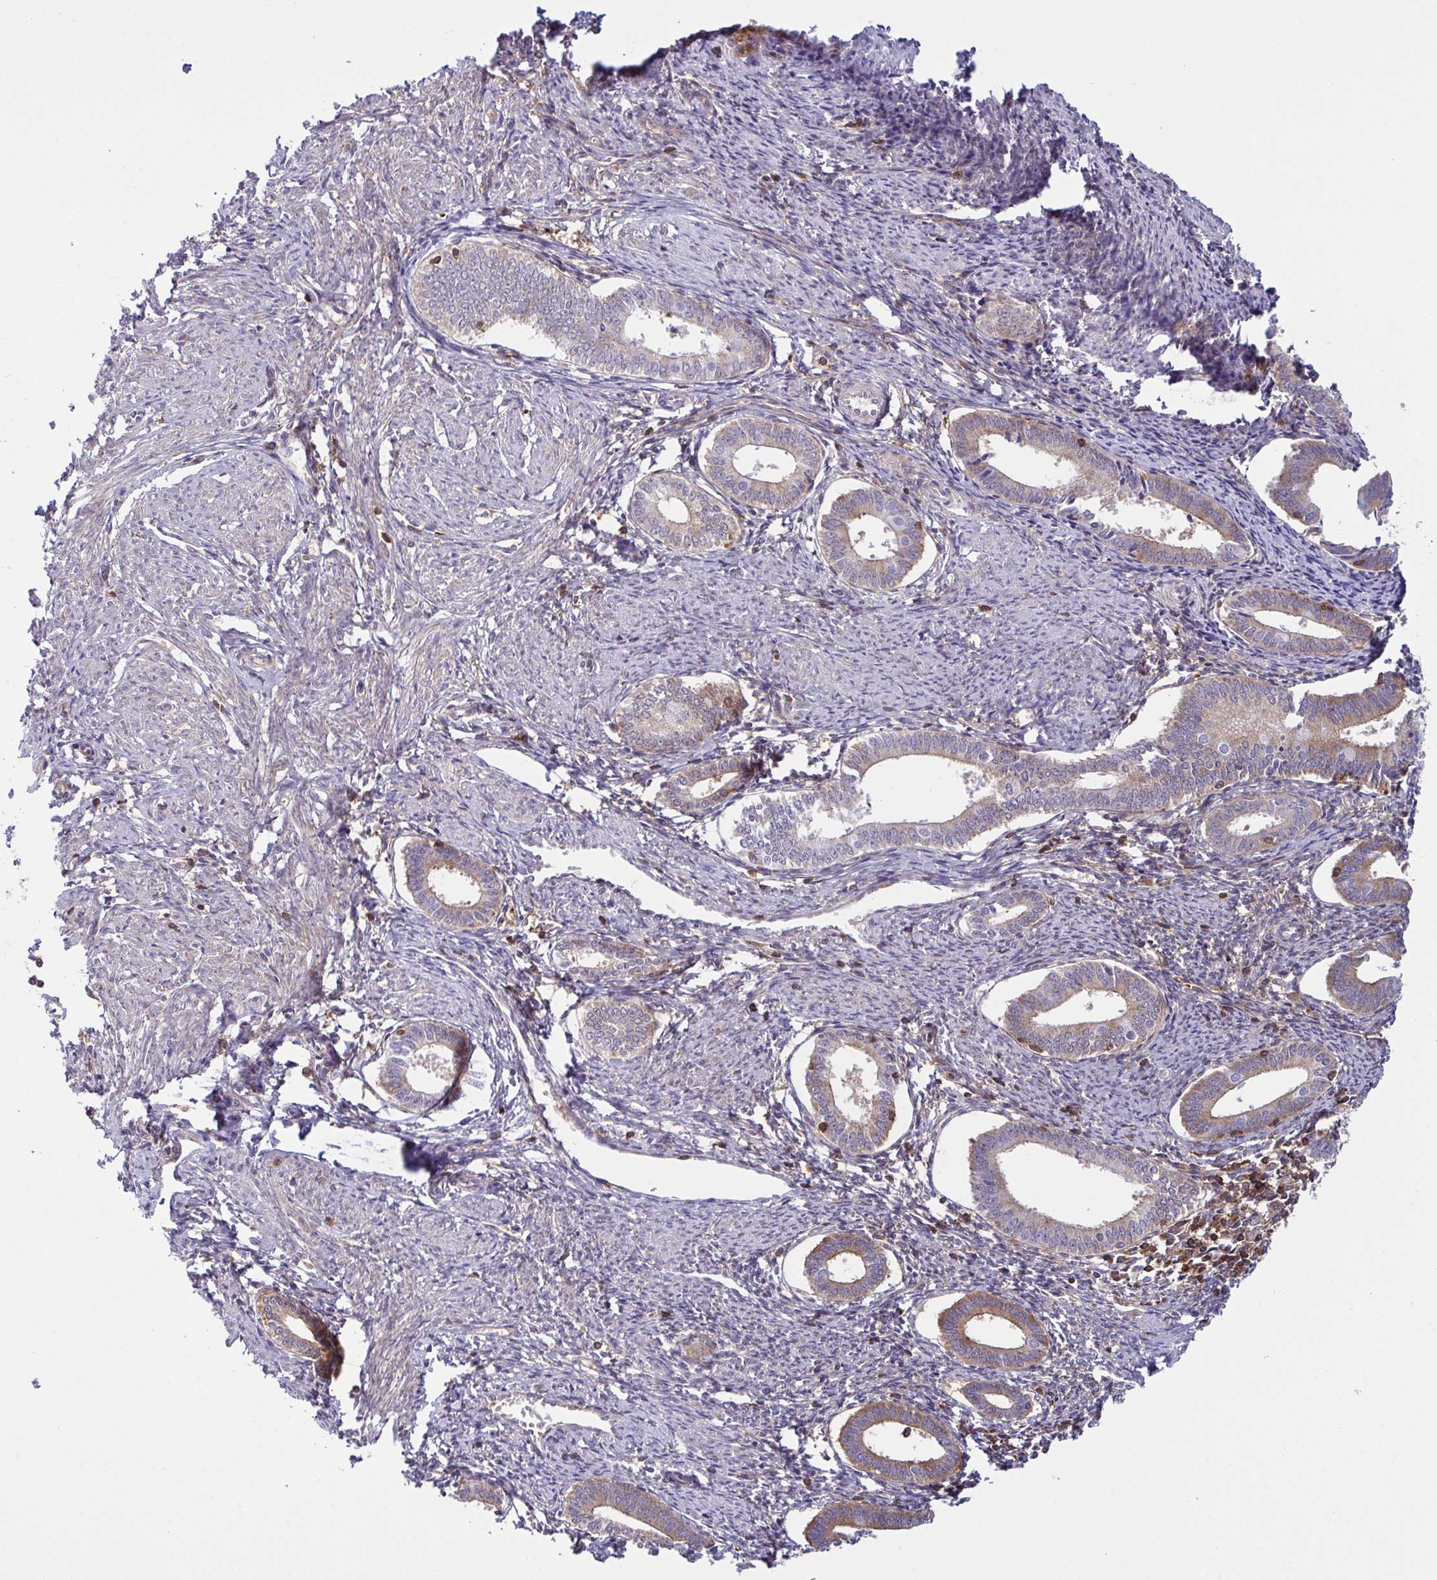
{"staining": {"intensity": "moderate", "quantity": "25%-75%", "location": "cytoplasmic/membranous"}, "tissue": "endometrium", "cell_type": "Cells in endometrial stroma", "image_type": "normal", "snomed": [{"axis": "morphology", "description": "Normal tissue, NOS"}, {"axis": "topography", "description": "Endometrium"}], "caption": "IHC of normal endometrium reveals medium levels of moderate cytoplasmic/membranous positivity in approximately 25%-75% of cells in endometrial stroma.", "gene": "TSC22D3", "patient": {"sex": "female", "age": 41}}